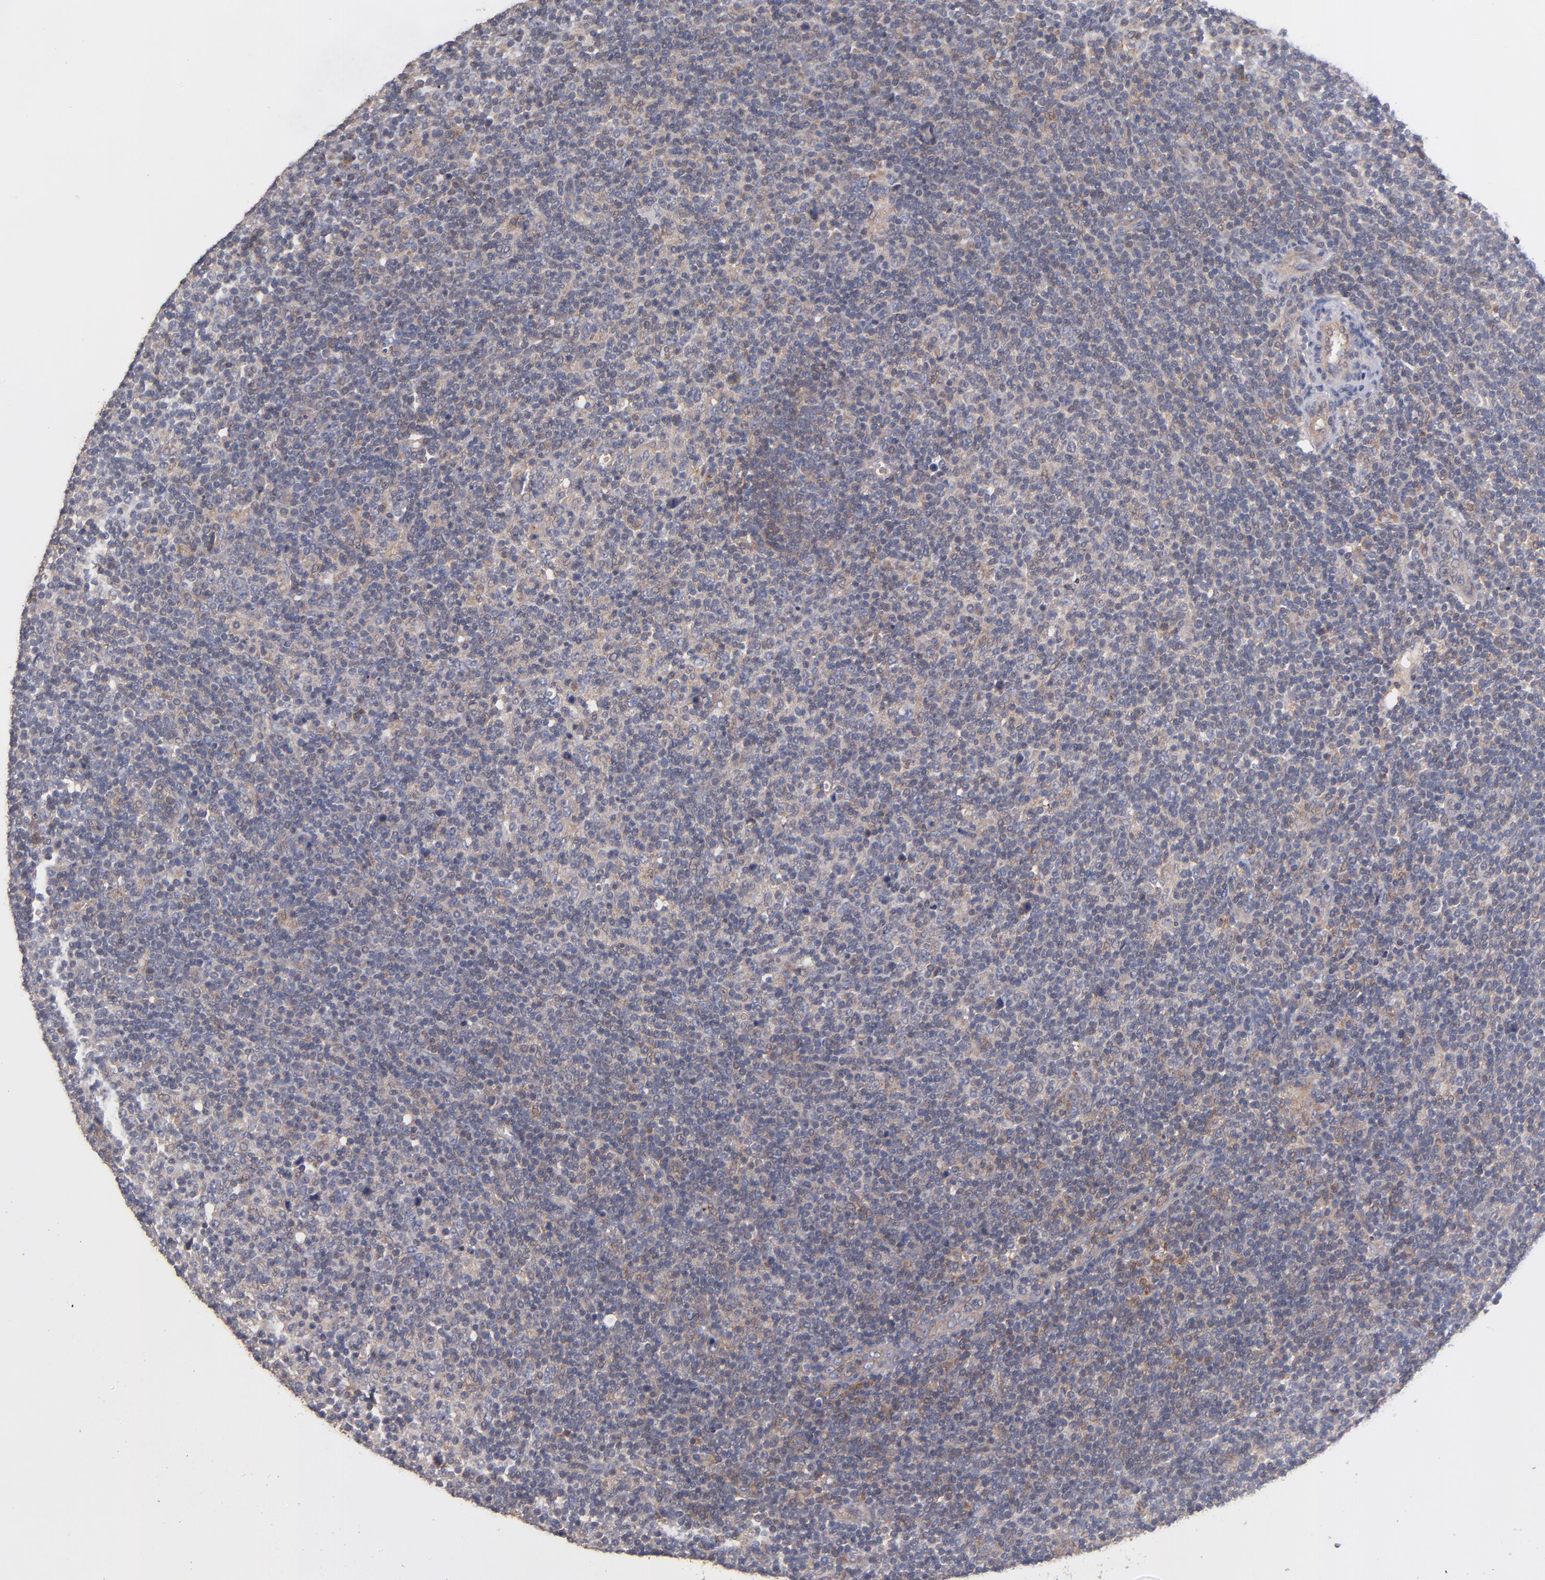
{"staining": {"intensity": "weak", "quantity": ">75%", "location": "cytoplasmic/membranous"}, "tissue": "lymphoma", "cell_type": "Tumor cells", "image_type": "cancer", "snomed": [{"axis": "morphology", "description": "Malignant lymphoma, non-Hodgkin's type, Low grade"}, {"axis": "topography", "description": "Lymph node"}], "caption": "Weak cytoplasmic/membranous positivity is present in about >75% of tumor cells in lymphoma. (Stains: DAB (3,3'-diaminobenzidine) in brown, nuclei in blue, Microscopy: brightfield microscopy at high magnification).", "gene": "DACT1", "patient": {"sex": "male", "age": 70}}